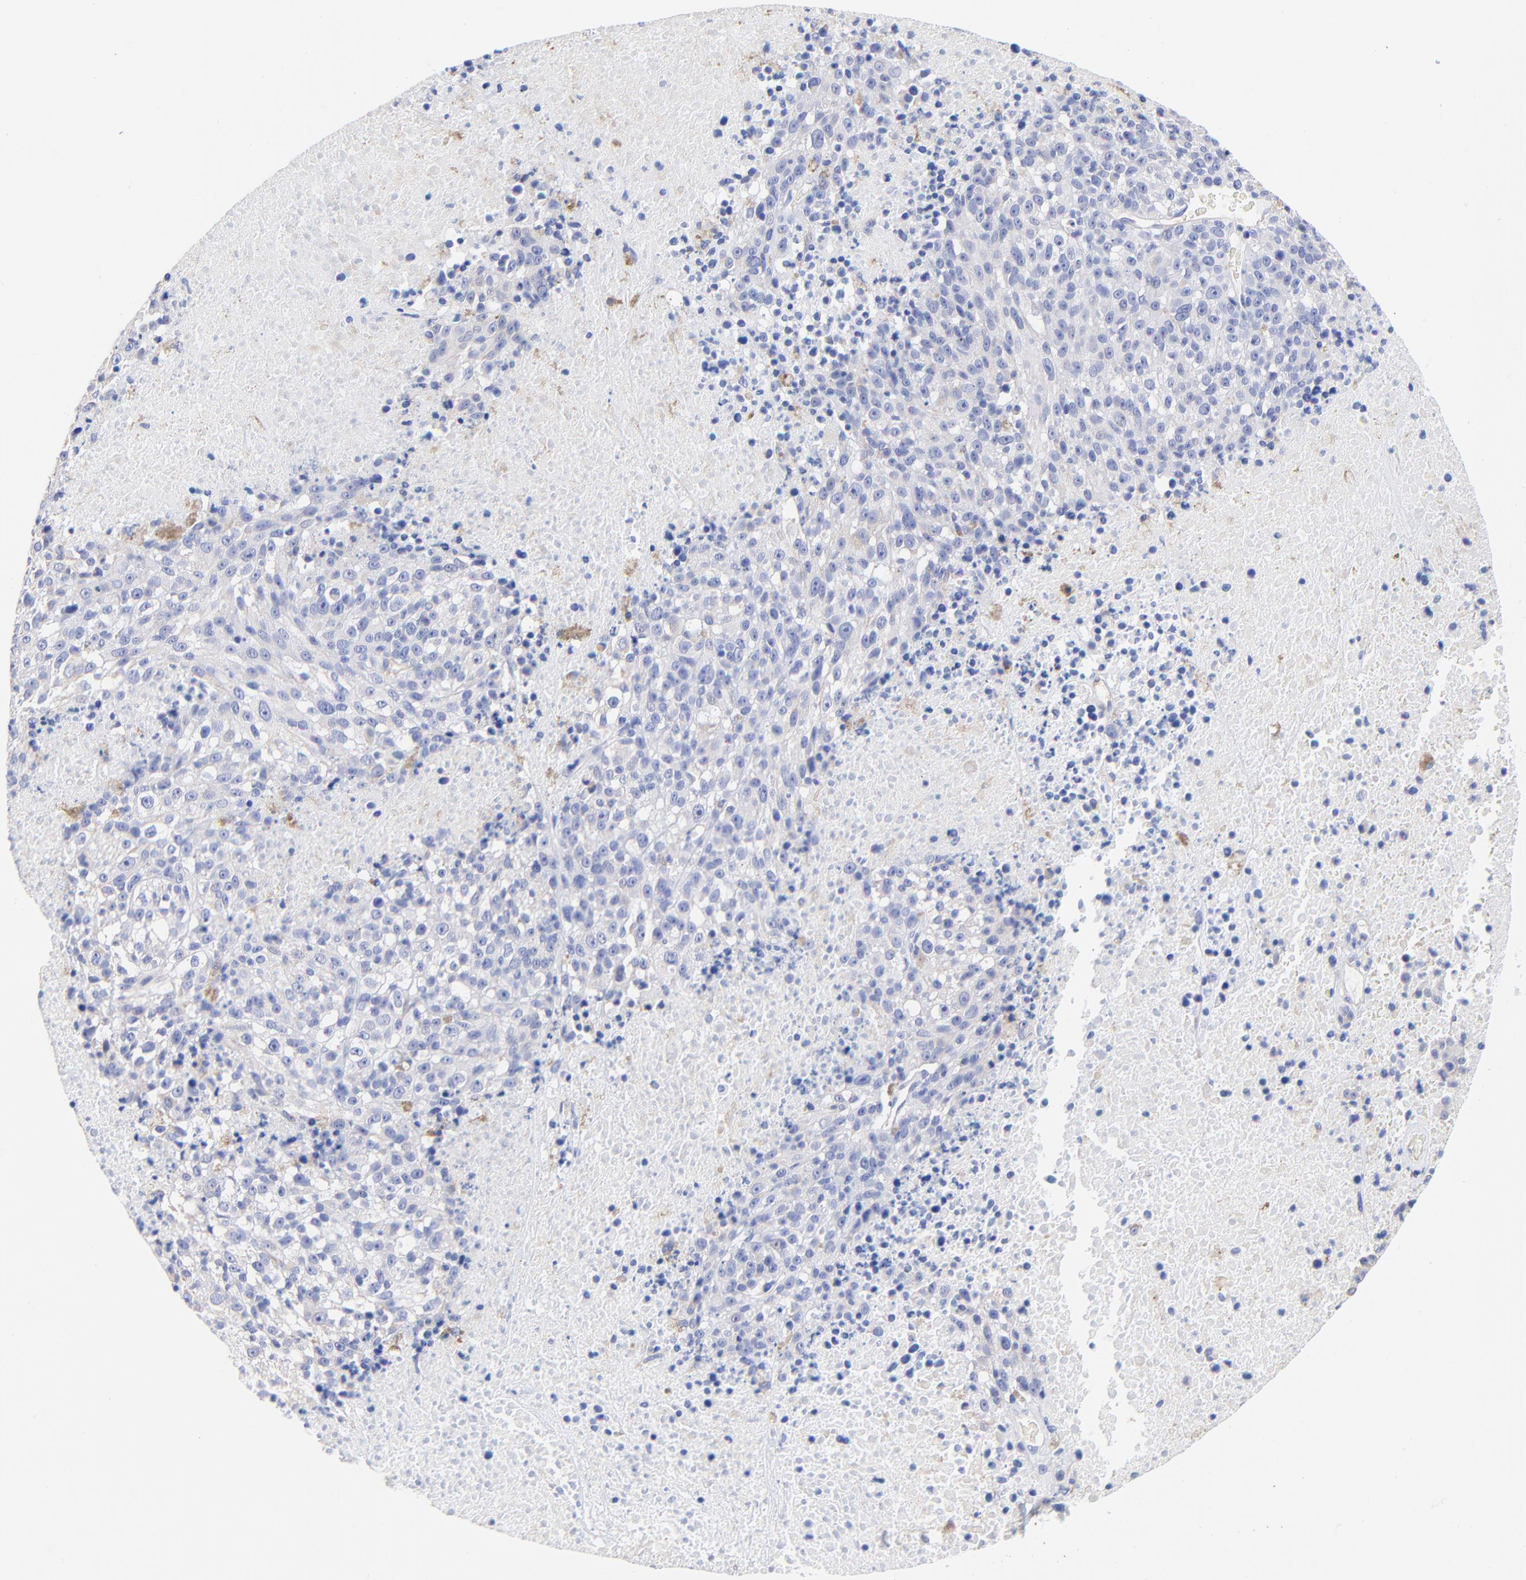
{"staining": {"intensity": "negative", "quantity": "none", "location": "none"}, "tissue": "melanoma", "cell_type": "Tumor cells", "image_type": "cancer", "snomed": [{"axis": "morphology", "description": "Malignant melanoma, Metastatic site"}, {"axis": "topography", "description": "Cerebral cortex"}], "caption": "The image demonstrates no significant staining in tumor cells of melanoma.", "gene": "SLC44A2", "patient": {"sex": "female", "age": 52}}